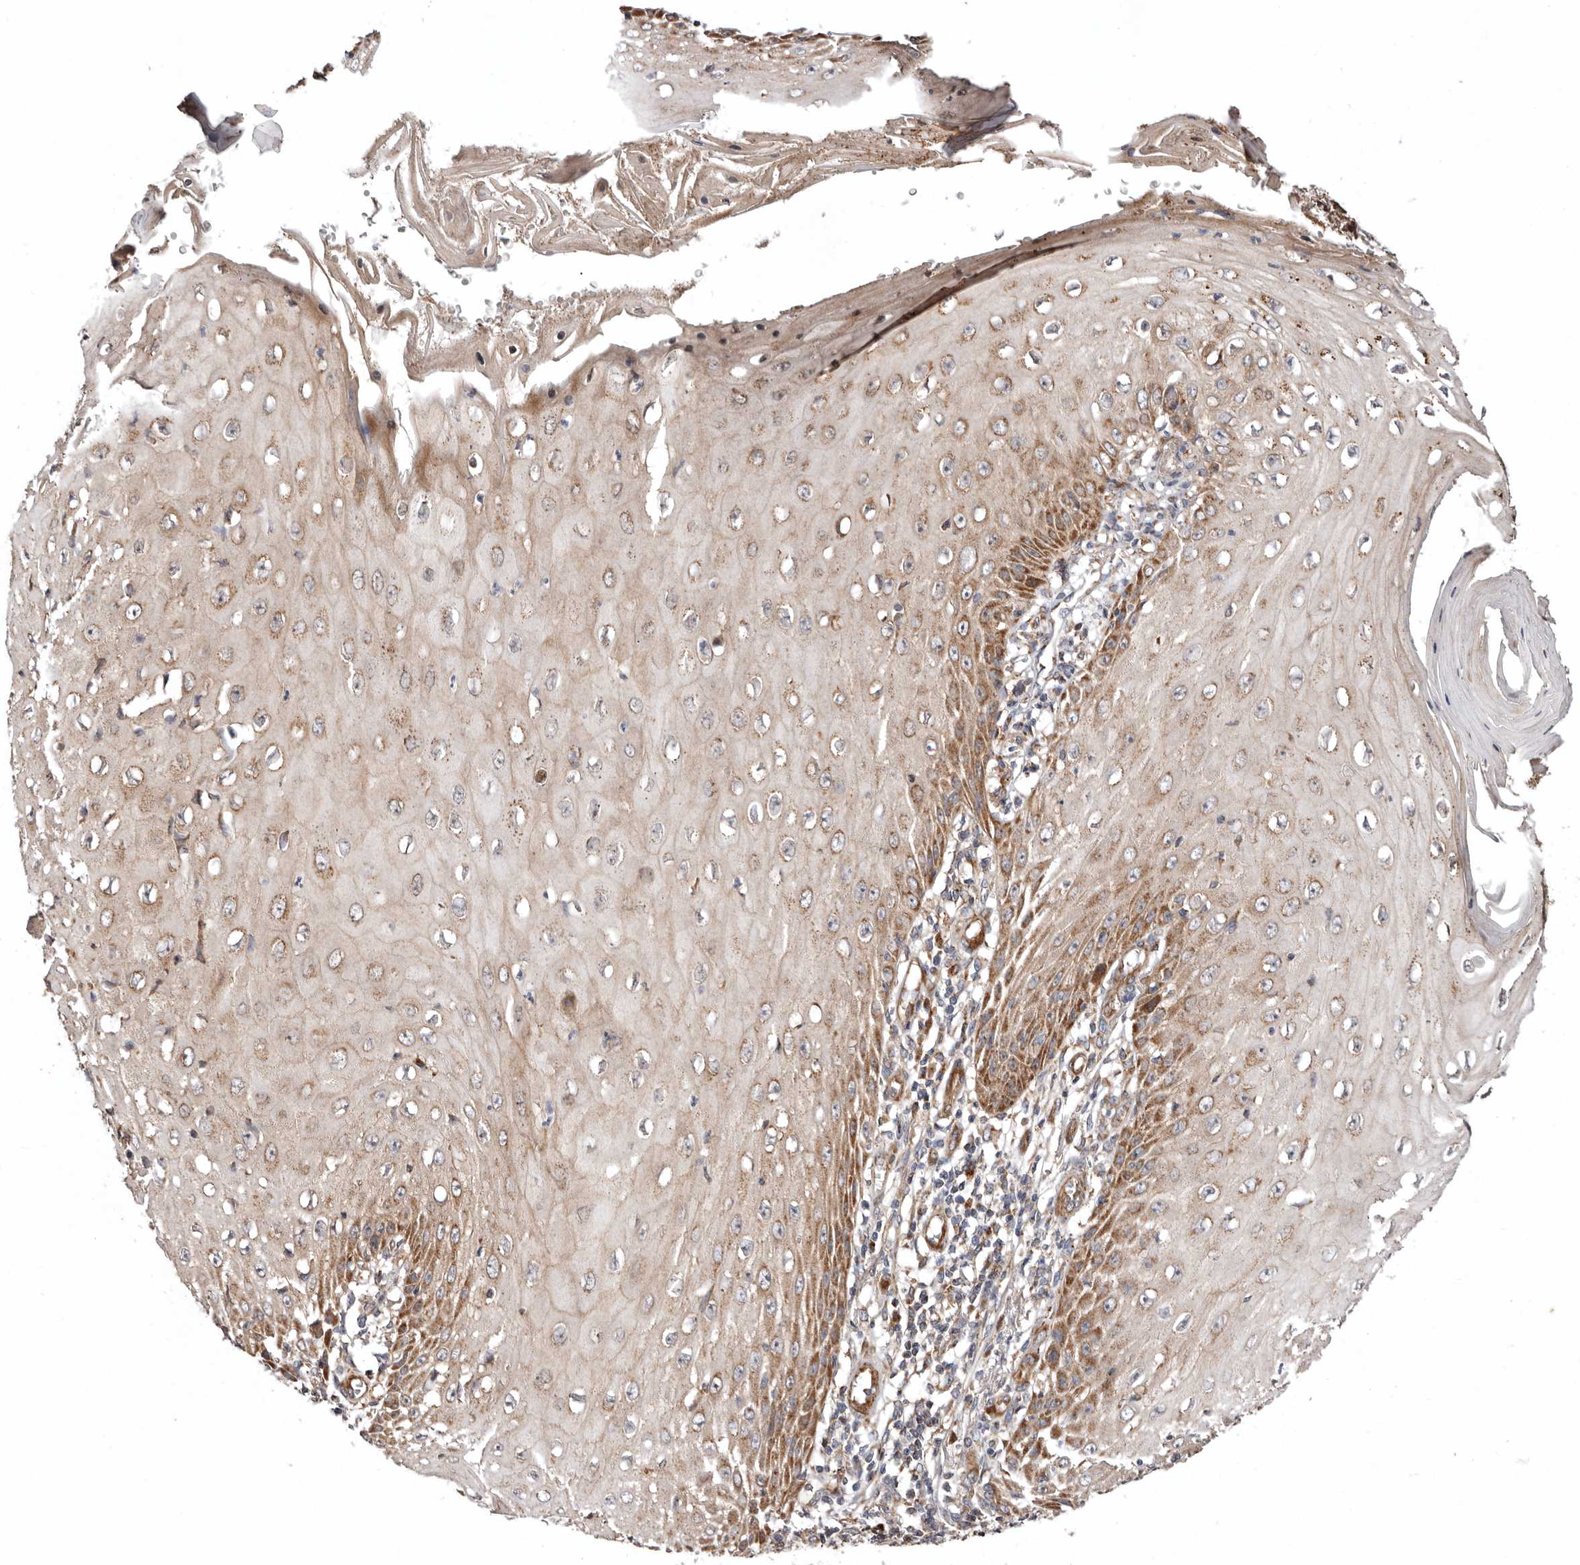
{"staining": {"intensity": "moderate", "quantity": ">75%", "location": "cytoplasmic/membranous"}, "tissue": "skin cancer", "cell_type": "Tumor cells", "image_type": "cancer", "snomed": [{"axis": "morphology", "description": "Squamous cell carcinoma, NOS"}, {"axis": "topography", "description": "Skin"}], "caption": "Immunohistochemistry (IHC) staining of skin cancer (squamous cell carcinoma), which displays medium levels of moderate cytoplasmic/membranous expression in approximately >75% of tumor cells indicating moderate cytoplasmic/membranous protein expression. The staining was performed using DAB (brown) for protein detection and nuclei were counterstained in hematoxylin (blue).", "gene": "PROKR1", "patient": {"sex": "female", "age": 73}}